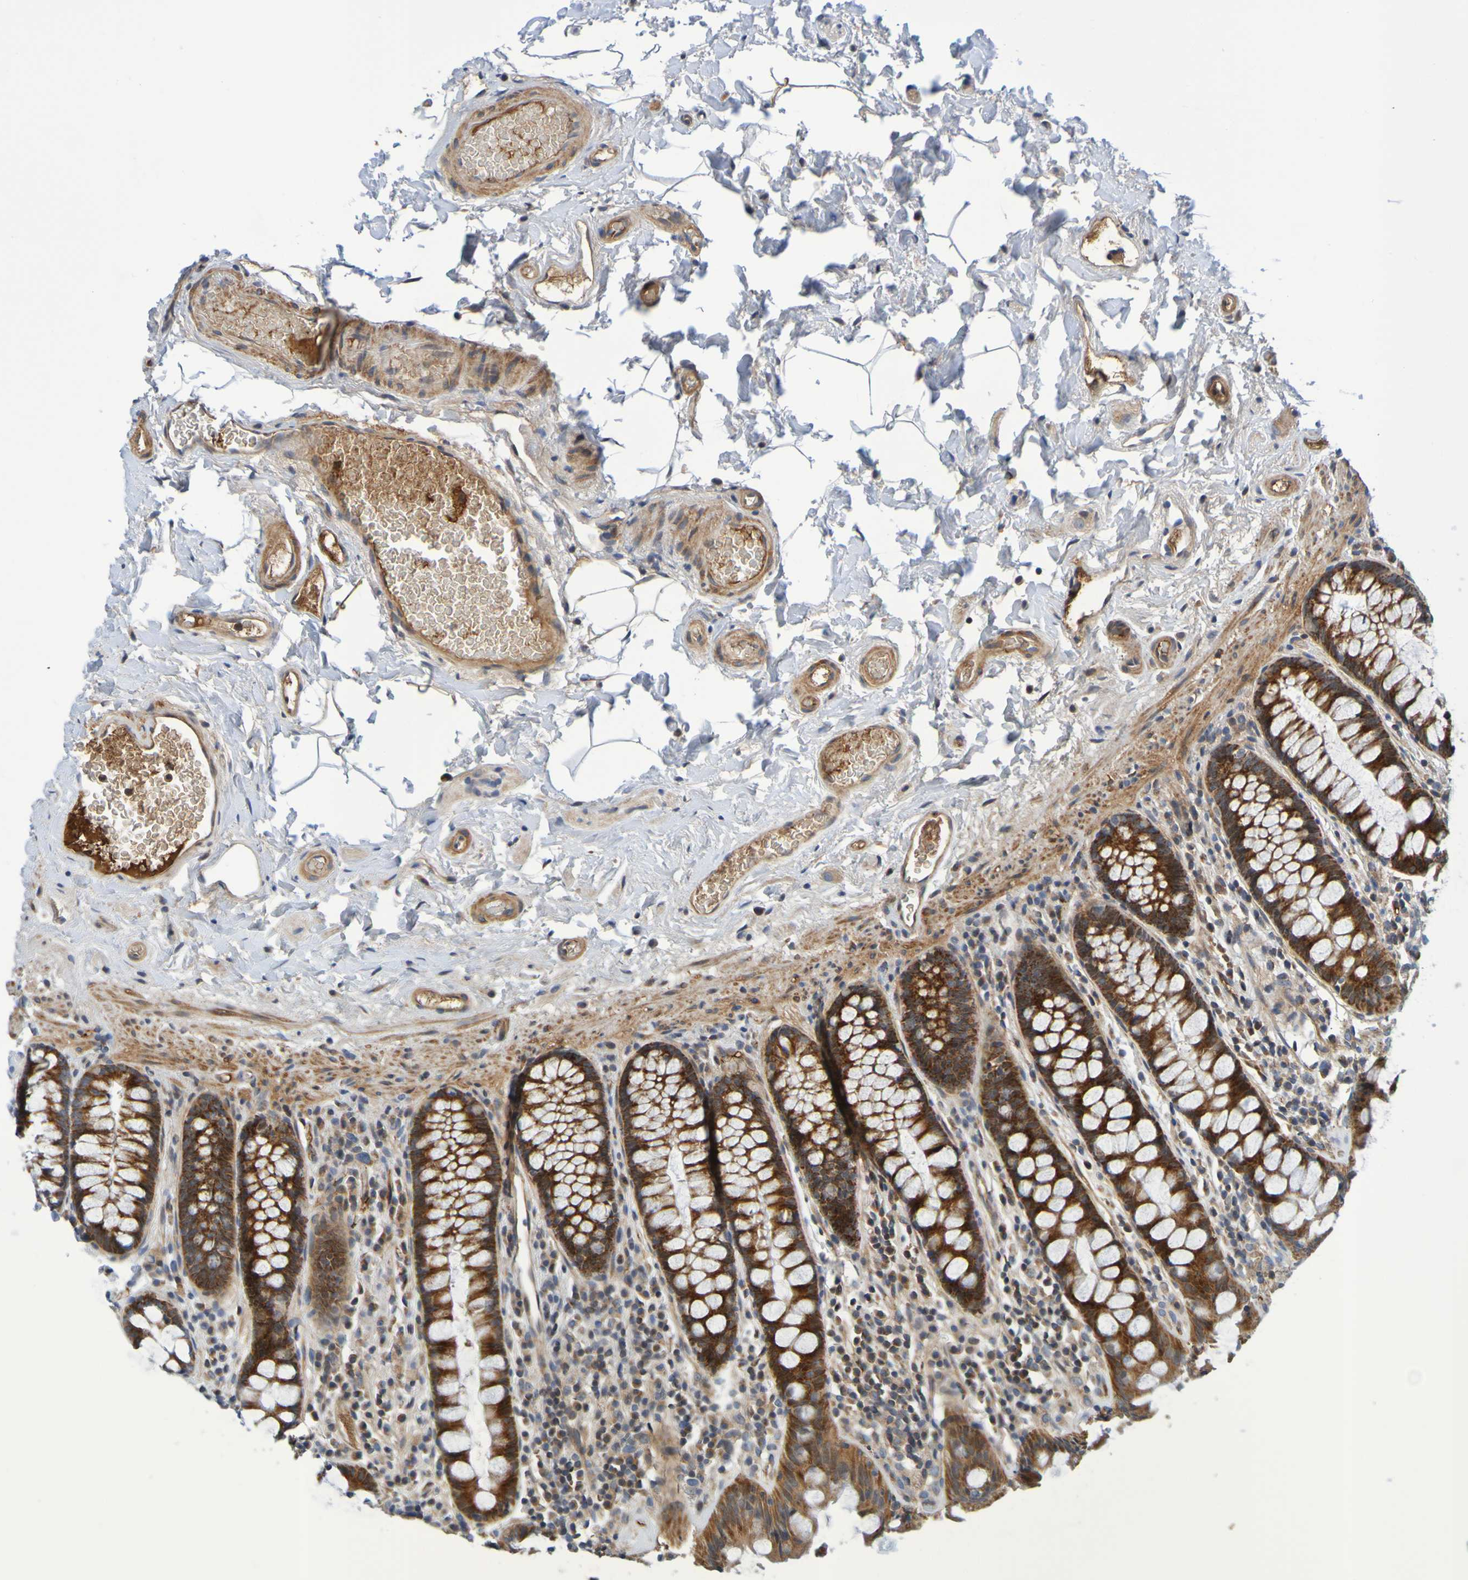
{"staining": {"intensity": "negative", "quantity": "none", "location": "none"}, "tissue": "colon", "cell_type": "Endothelial cells", "image_type": "normal", "snomed": [{"axis": "morphology", "description": "Normal tissue, NOS"}, {"axis": "topography", "description": "Colon"}], "caption": "Protein analysis of normal colon demonstrates no significant staining in endothelial cells. The staining is performed using DAB (3,3'-diaminobenzidine) brown chromogen with nuclei counter-stained in using hematoxylin.", "gene": "CCDC51", "patient": {"sex": "female", "age": 80}}